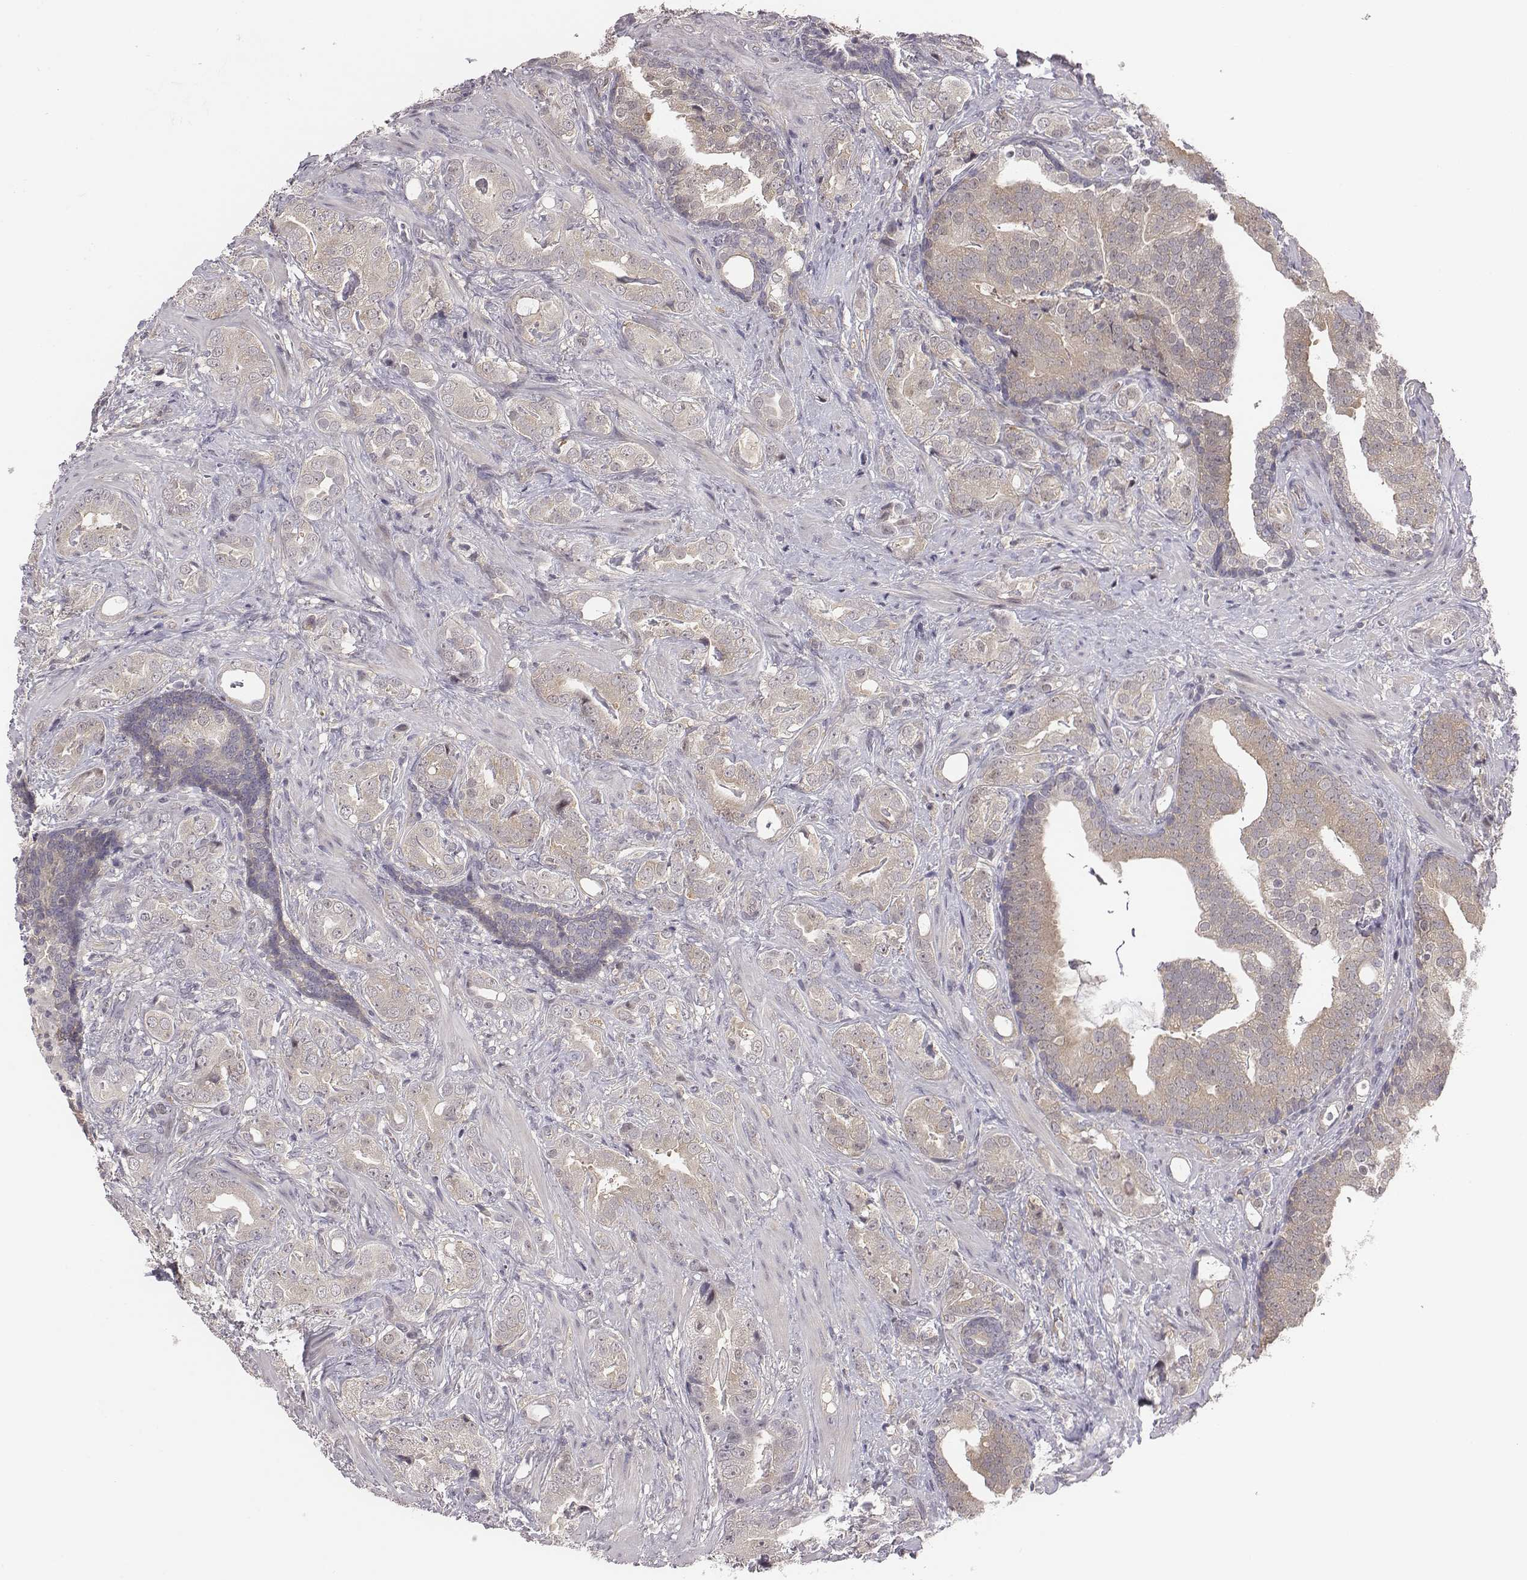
{"staining": {"intensity": "weak", "quantity": ">75%", "location": "cytoplasmic/membranous"}, "tissue": "prostate cancer", "cell_type": "Tumor cells", "image_type": "cancer", "snomed": [{"axis": "morphology", "description": "Adenocarcinoma, NOS"}, {"axis": "topography", "description": "Prostate"}], "caption": "A micrograph of human prostate cancer stained for a protein exhibits weak cytoplasmic/membranous brown staining in tumor cells.", "gene": "SMURF2", "patient": {"sex": "male", "age": 57}}